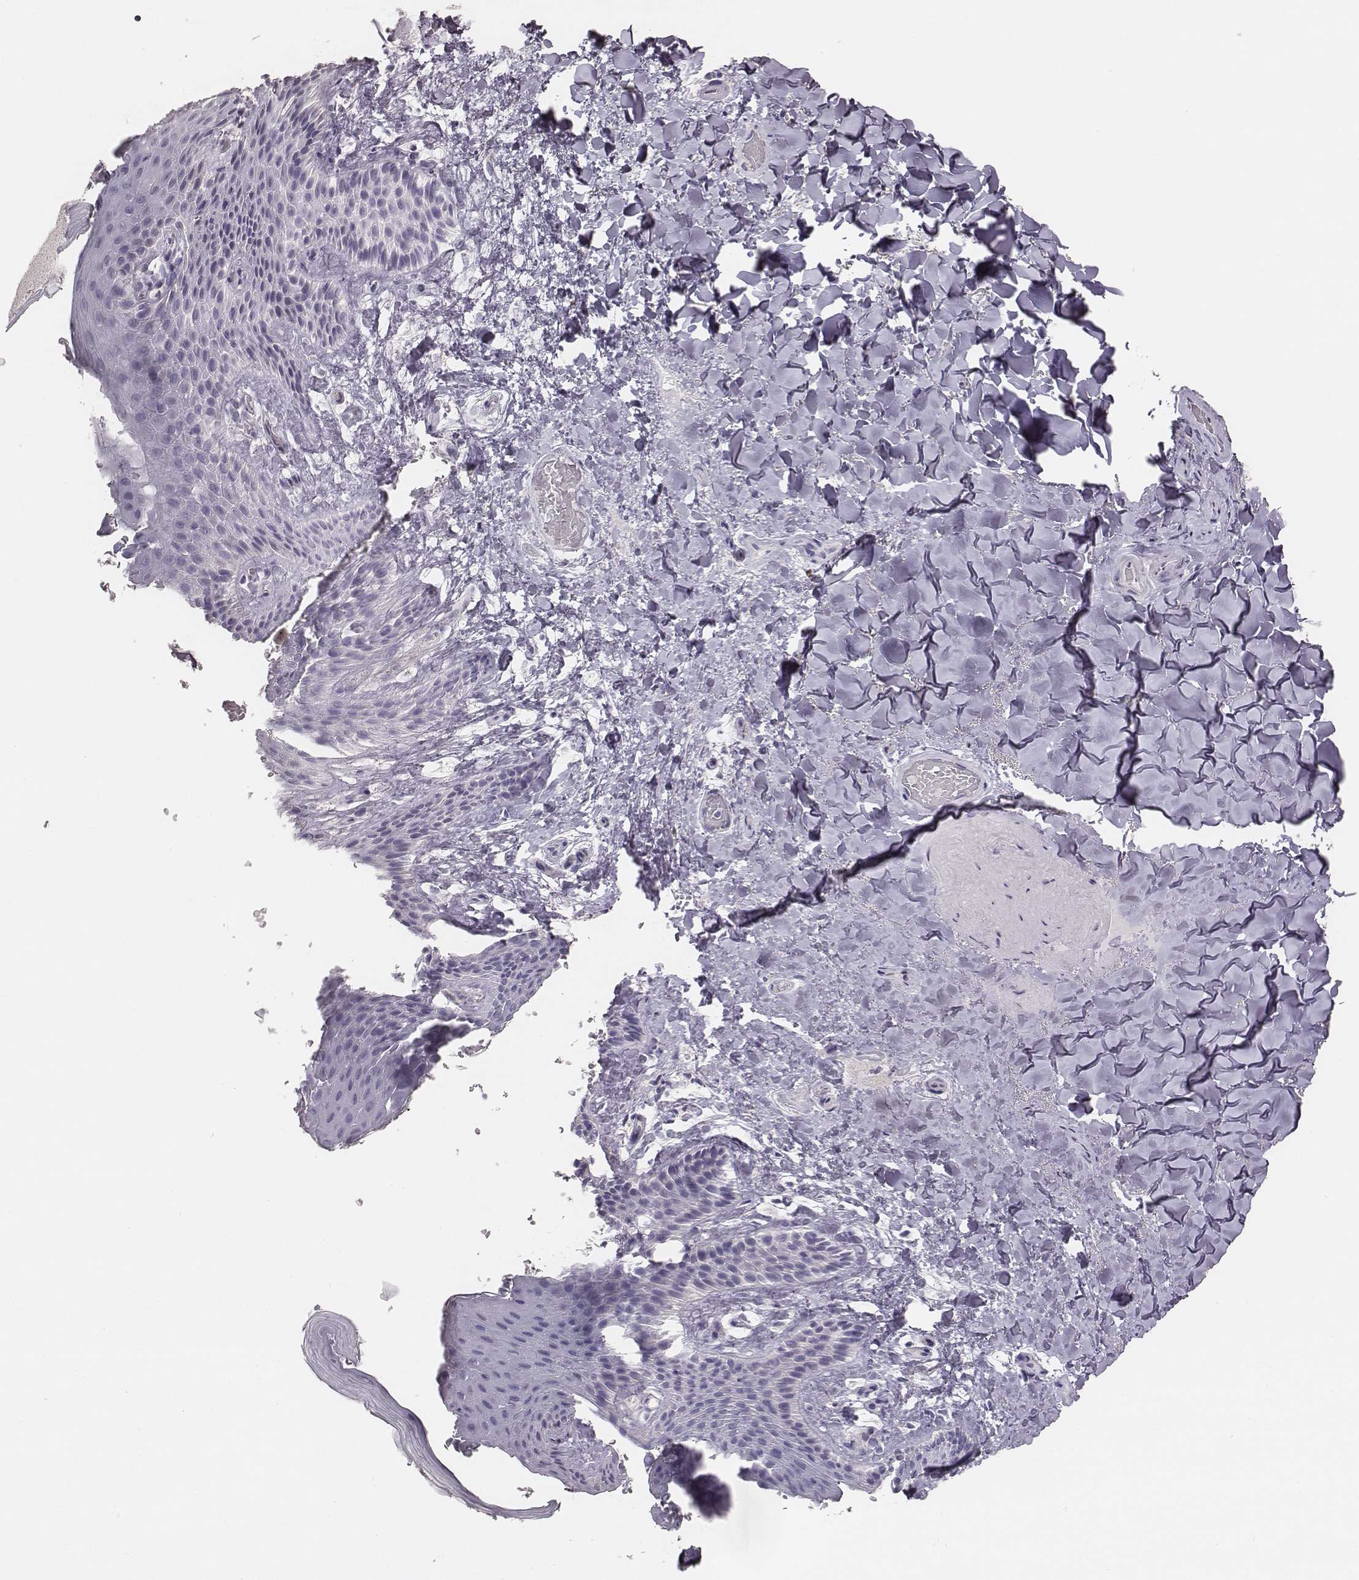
{"staining": {"intensity": "negative", "quantity": "none", "location": "none"}, "tissue": "skin", "cell_type": "Epidermal cells", "image_type": "normal", "snomed": [{"axis": "morphology", "description": "Normal tissue, NOS"}, {"axis": "topography", "description": "Anal"}], "caption": "Protein analysis of benign skin exhibits no significant expression in epidermal cells.", "gene": "PBK", "patient": {"sex": "male", "age": 36}}